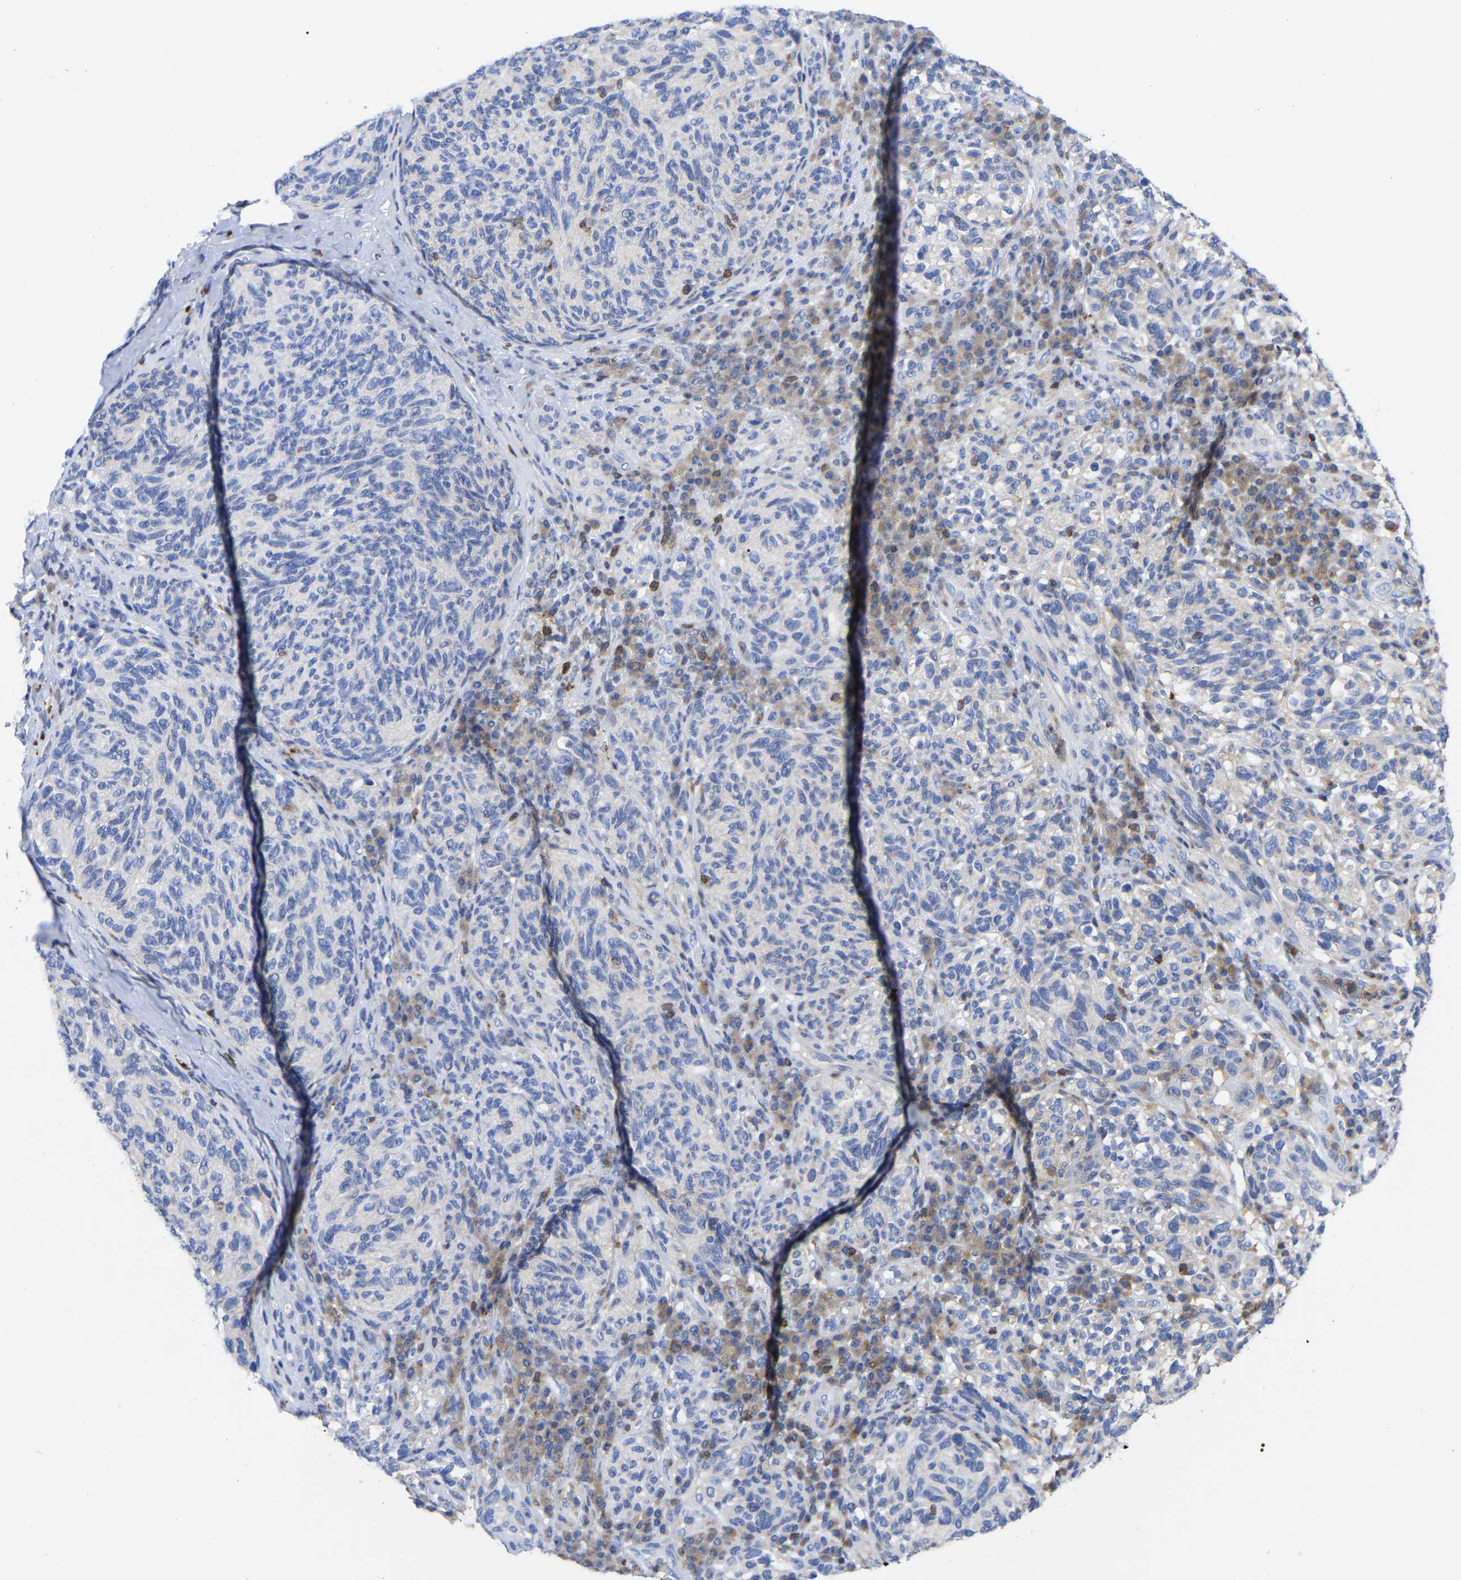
{"staining": {"intensity": "negative", "quantity": "none", "location": "none"}, "tissue": "melanoma", "cell_type": "Tumor cells", "image_type": "cancer", "snomed": [{"axis": "morphology", "description": "Malignant melanoma, NOS"}, {"axis": "topography", "description": "Skin"}], "caption": "Melanoma stained for a protein using immunohistochemistry reveals no positivity tumor cells.", "gene": "PTPN7", "patient": {"sex": "female", "age": 73}}